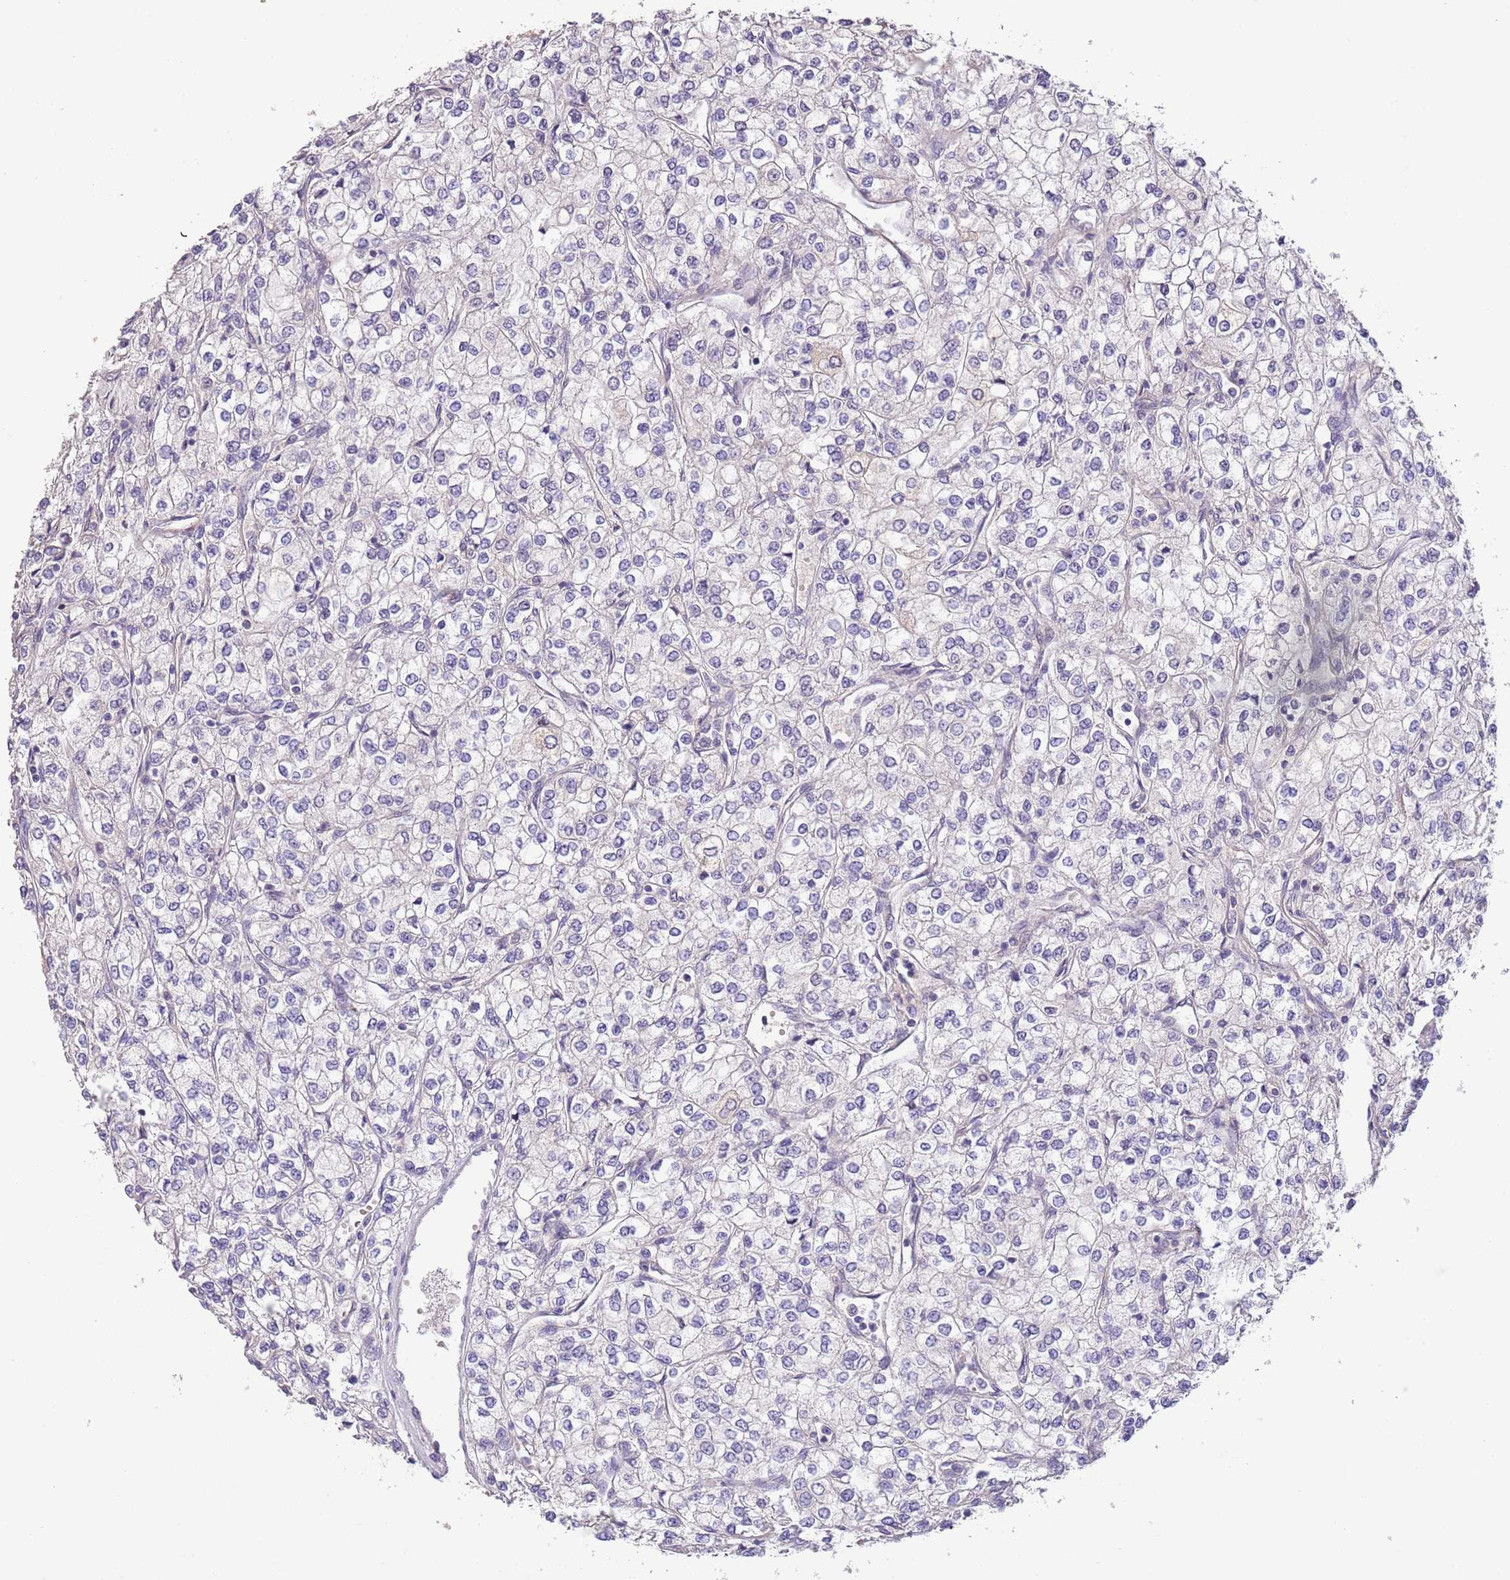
{"staining": {"intensity": "negative", "quantity": "none", "location": "none"}, "tissue": "renal cancer", "cell_type": "Tumor cells", "image_type": "cancer", "snomed": [{"axis": "morphology", "description": "Adenocarcinoma, NOS"}, {"axis": "topography", "description": "Kidney"}], "caption": "Photomicrograph shows no significant protein positivity in tumor cells of renal cancer (adenocarcinoma).", "gene": "ZNF658", "patient": {"sex": "male", "age": 80}}